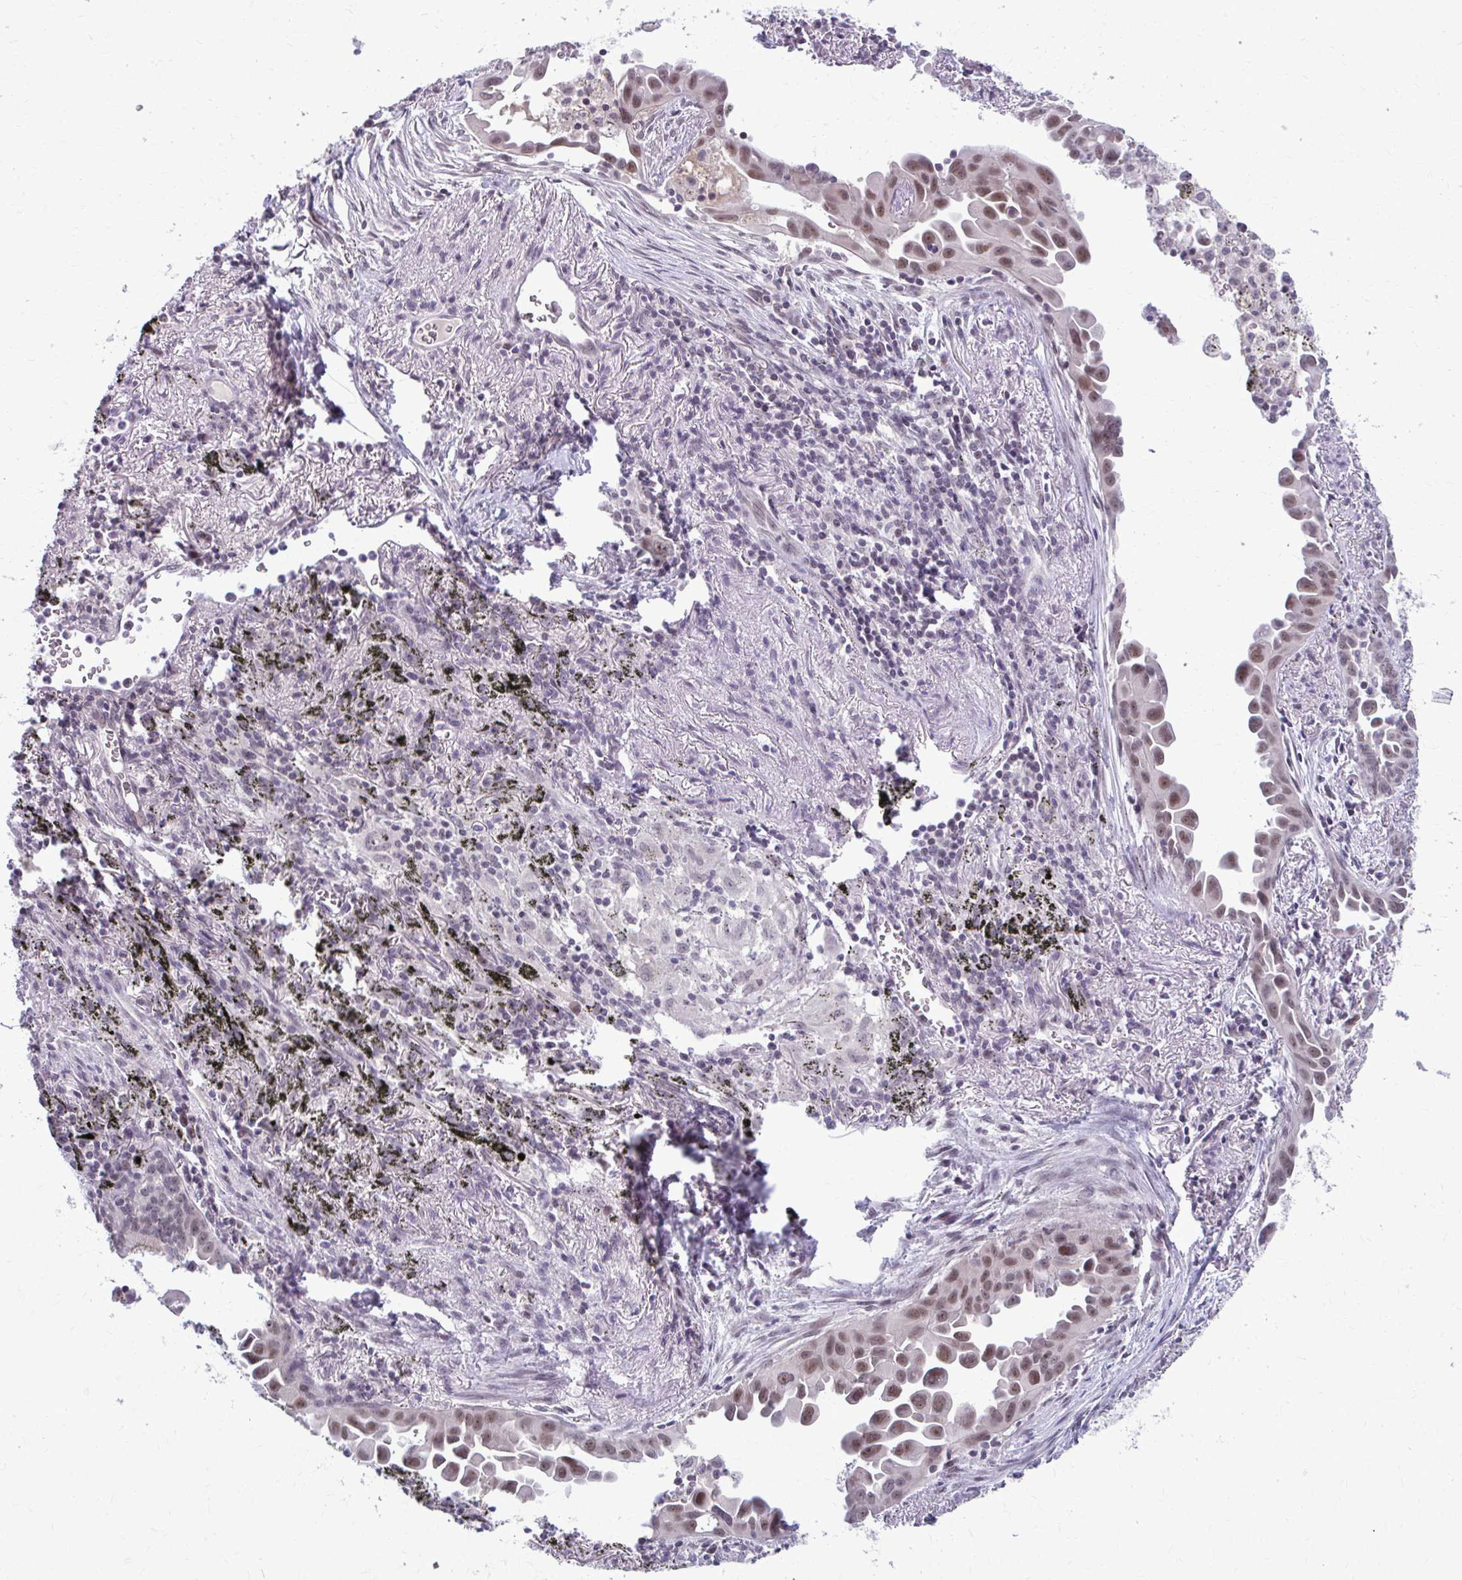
{"staining": {"intensity": "moderate", "quantity": ">75%", "location": "nuclear"}, "tissue": "lung cancer", "cell_type": "Tumor cells", "image_type": "cancer", "snomed": [{"axis": "morphology", "description": "Adenocarcinoma, NOS"}, {"axis": "topography", "description": "Lung"}], "caption": "Immunohistochemistry photomicrograph of lung cancer (adenocarcinoma) stained for a protein (brown), which exhibits medium levels of moderate nuclear staining in about >75% of tumor cells.", "gene": "MAF1", "patient": {"sex": "male", "age": 68}}